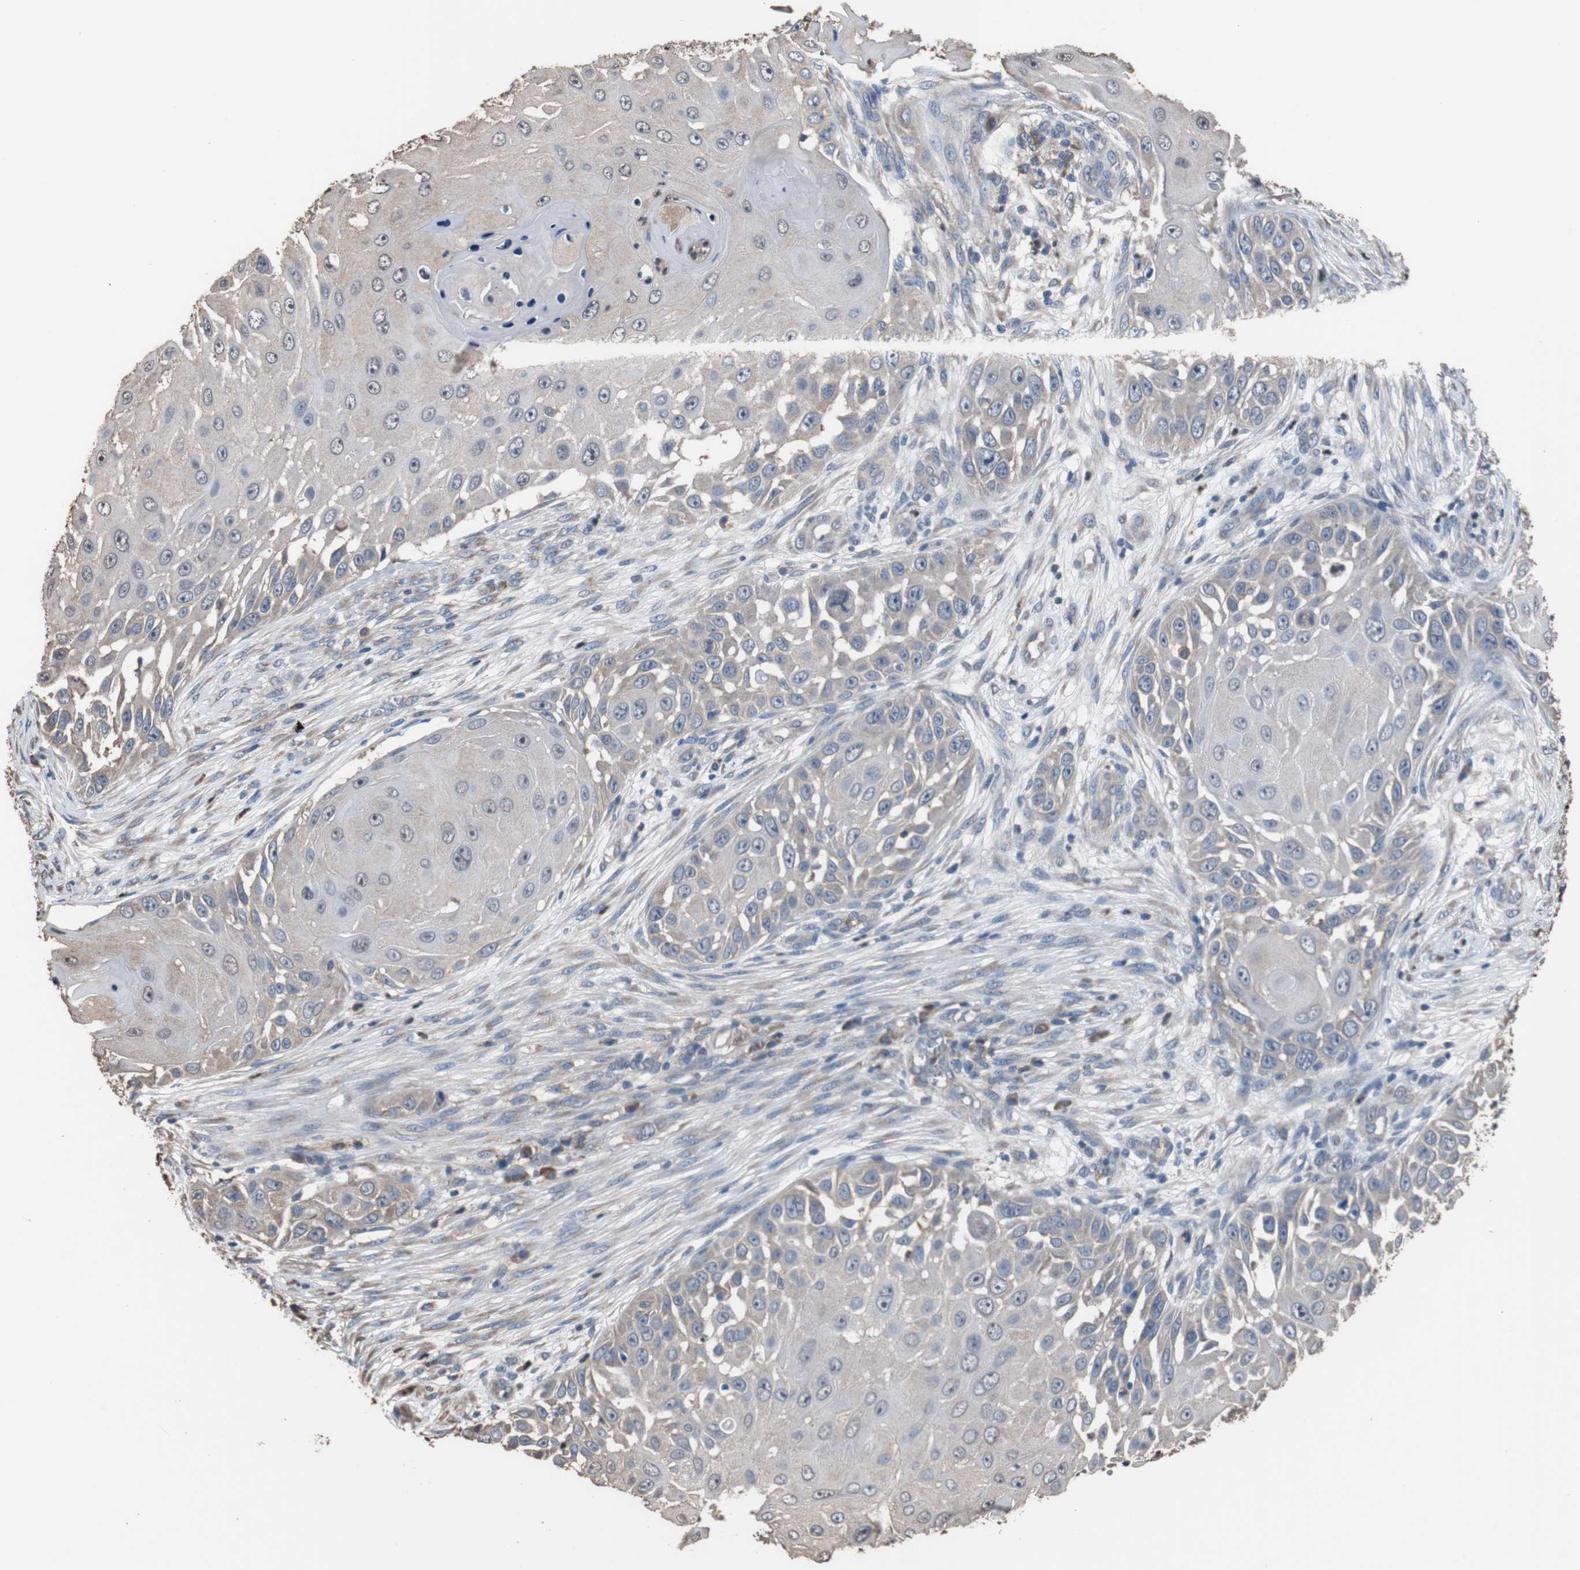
{"staining": {"intensity": "weak", "quantity": "25%-75%", "location": "cytoplasmic/membranous"}, "tissue": "skin cancer", "cell_type": "Tumor cells", "image_type": "cancer", "snomed": [{"axis": "morphology", "description": "Squamous cell carcinoma, NOS"}, {"axis": "topography", "description": "Skin"}], "caption": "Protein expression analysis of human skin squamous cell carcinoma reveals weak cytoplasmic/membranous positivity in about 25%-75% of tumor cells.", "gene": "SCIMP", "patient": {"sex": "female", "age": 44}}